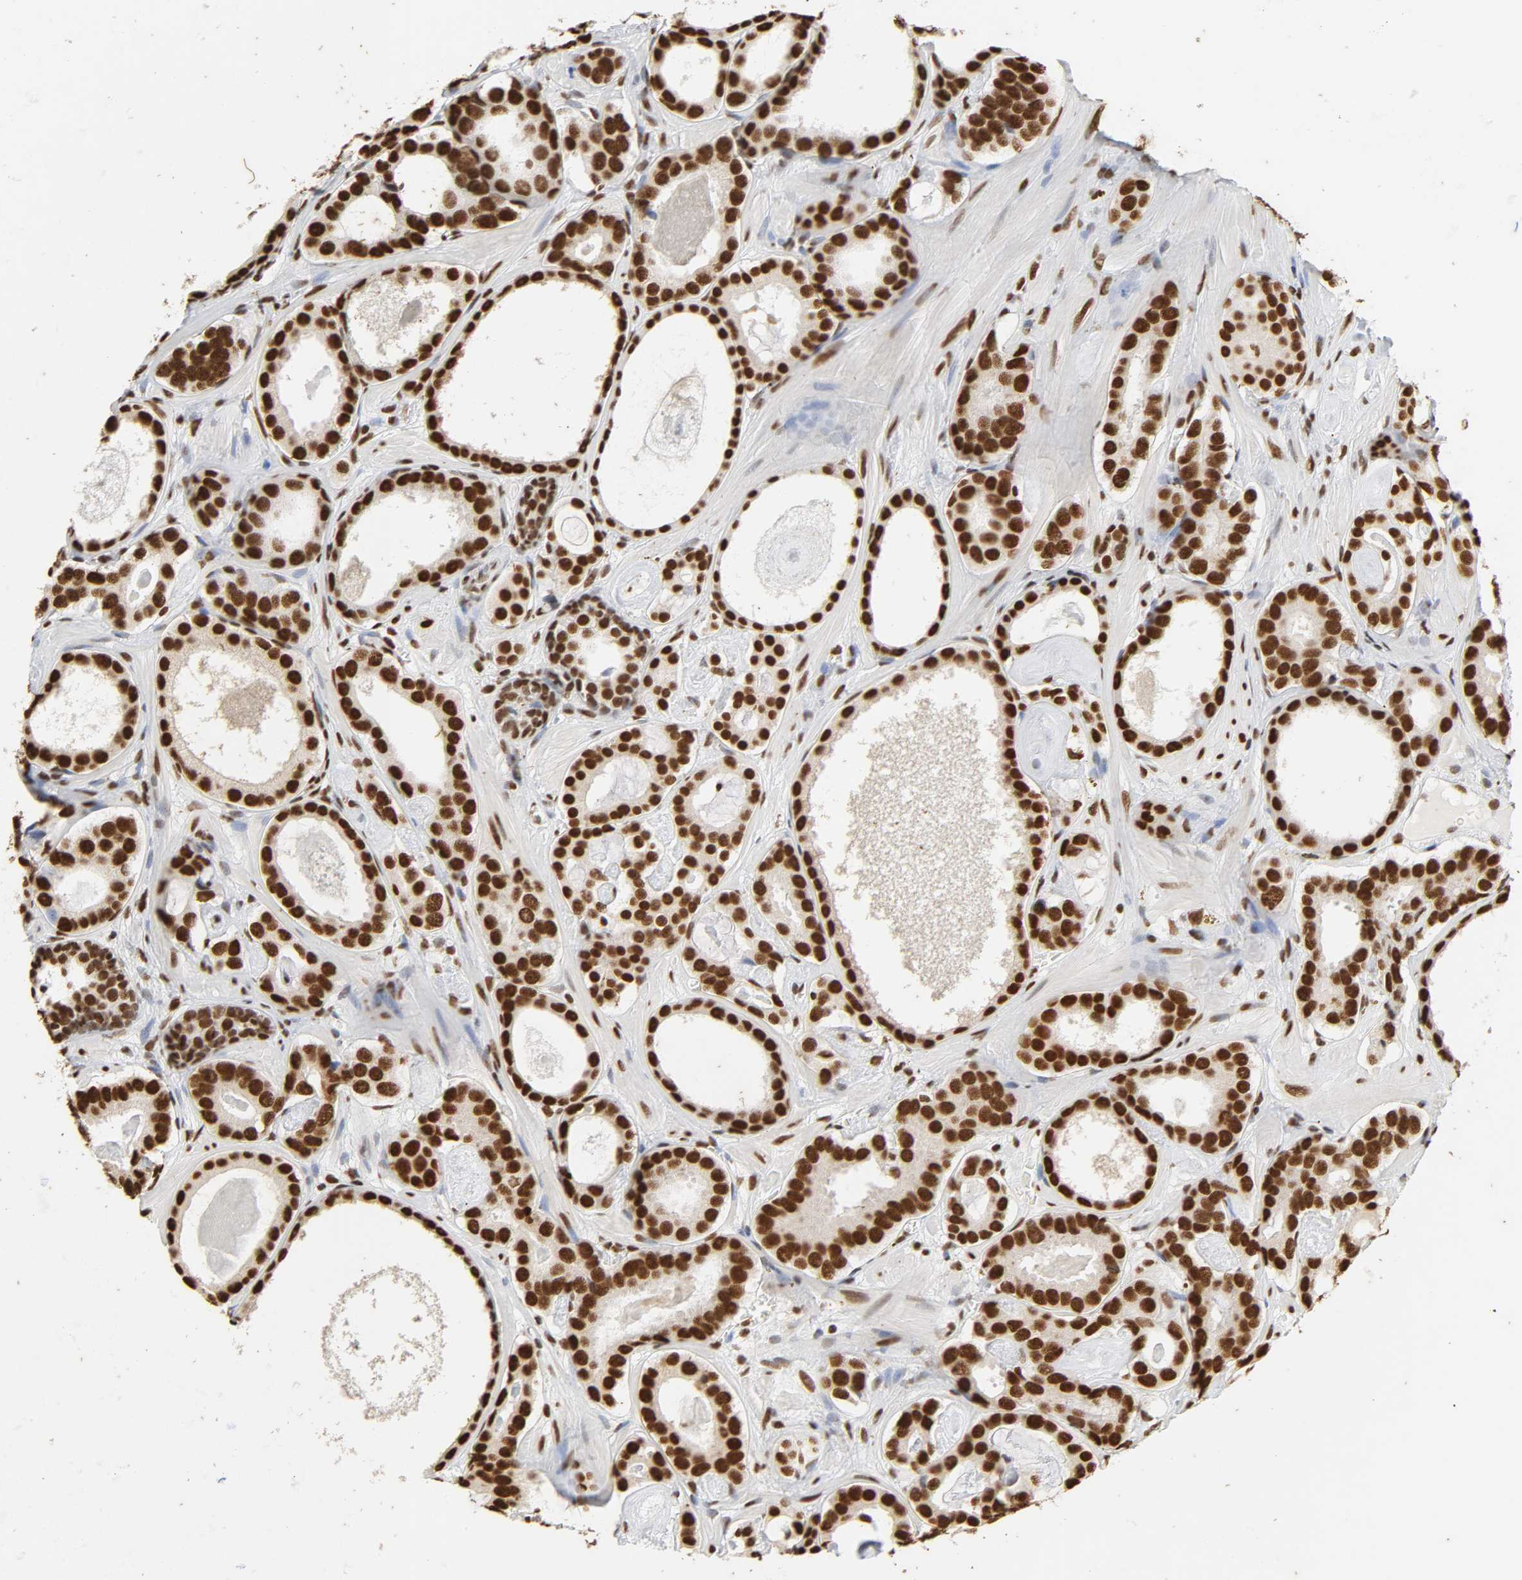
{"staining": {"intensity": "strong", "quantity": ">75%", "location": "nuclear"}, "tissue": "prostate cancer", "cell_type": "Tumor cells", "image_type": "cancer", "snomed": [{"axis": "morphology", "description": "Adenocarcinoma, Low grade"}, {"axis": "topography", "description": "Prostate"}], "caption": "The micrograph exhibits a brown stain indicating the presence of a protein in the nuclear of tumor cells in prostate cancer (low-grade adenocarcinoma). (DAB IHC, brown staining for protein, blue staining for nuclei).", "gene": "HNRNPC", "patient": {"sex": "male", "age": 57}}